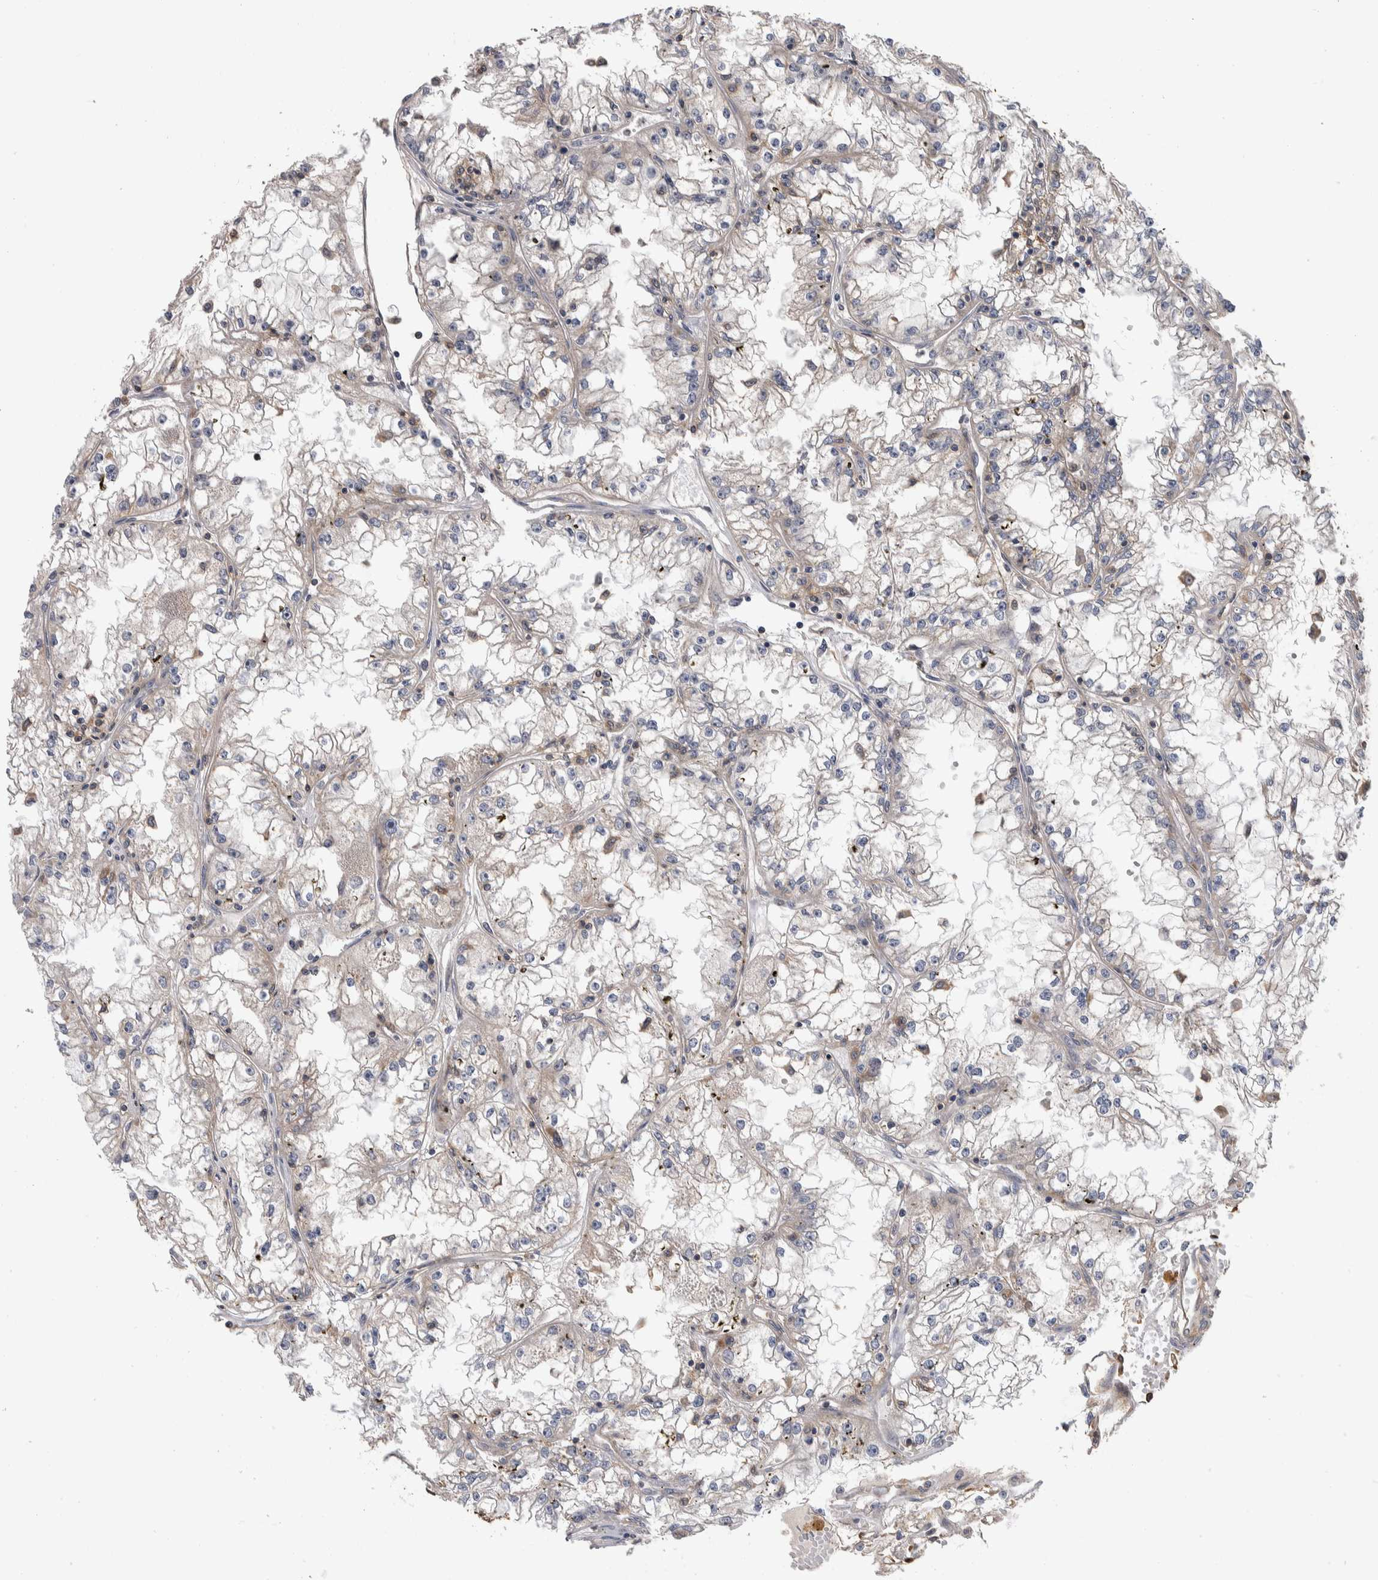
{"staining": {"intensity": "negative", "quantity": "none", "location": "none"}, "tissue": "renal cancer", "cell_type": "Tumor cells", "image_type": "cancer", "snomed": [{"axis": "morphology", "description": "Adenocarcinoma, NOS"}, {"axis": "topography", "description": "Kidney"}], "caption": "Renal adenocarcinoma was stained to show a protein in brown. There is no significant staining in tumor cells.", "gene": "SDCBP", "patient": {"sex": "male", "age": 56}}